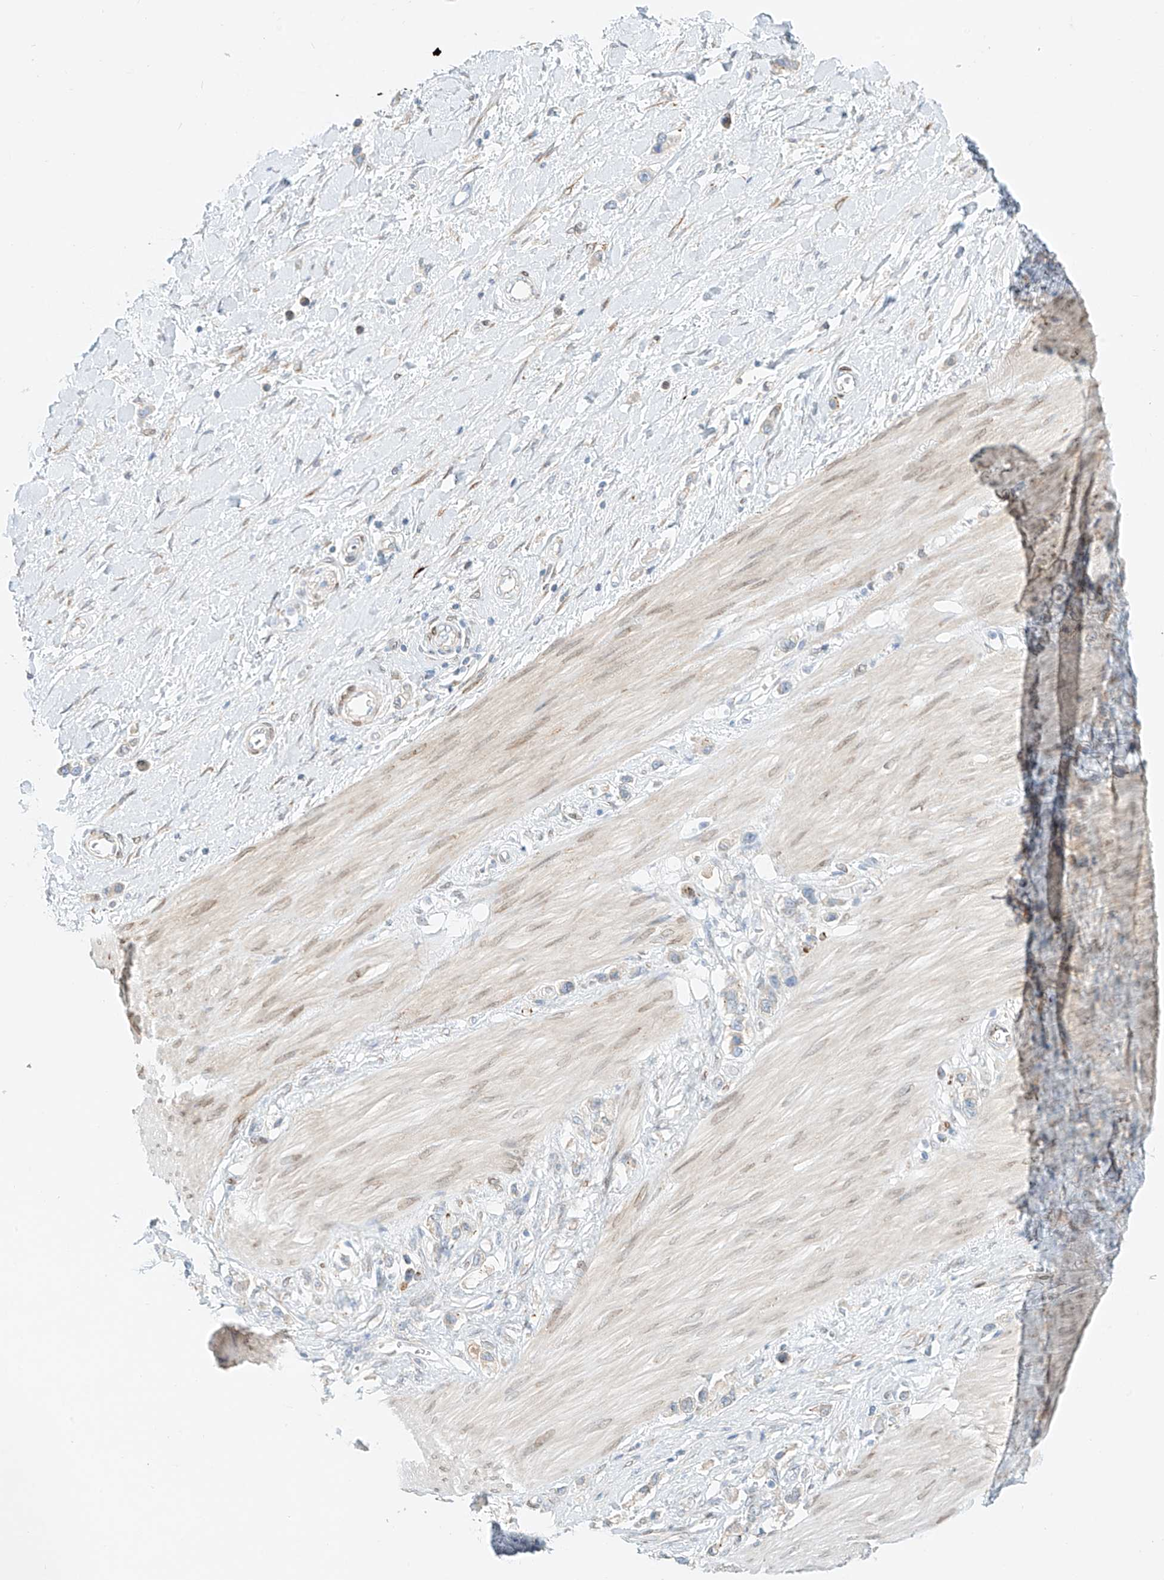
{"staining": {"intensity": "negative", "quantity": "none", "location": "none"}, "tissue": "stomach cancer", "cell_type": "Tumor cells", "image_type": "cancer", "snomed": [{"axis": "morphology", "description": "Normal tissue, NOS"}, {"axis": "morphology", "description": "Adenocarcinoma, NOS"}, {"axis": "topography", "description": "Stomach, upper"}, {"axis": "topography", "description": "Stomach"}], "caption": "High power microscopy micrograph of an immunohistochemistry (IHC) histopathology image of stomach adenocarcinoma, revealing no significant staining in tumor cells.", "gene": "PCYOX1", "patient": {"sex": "female", "age": 65}}